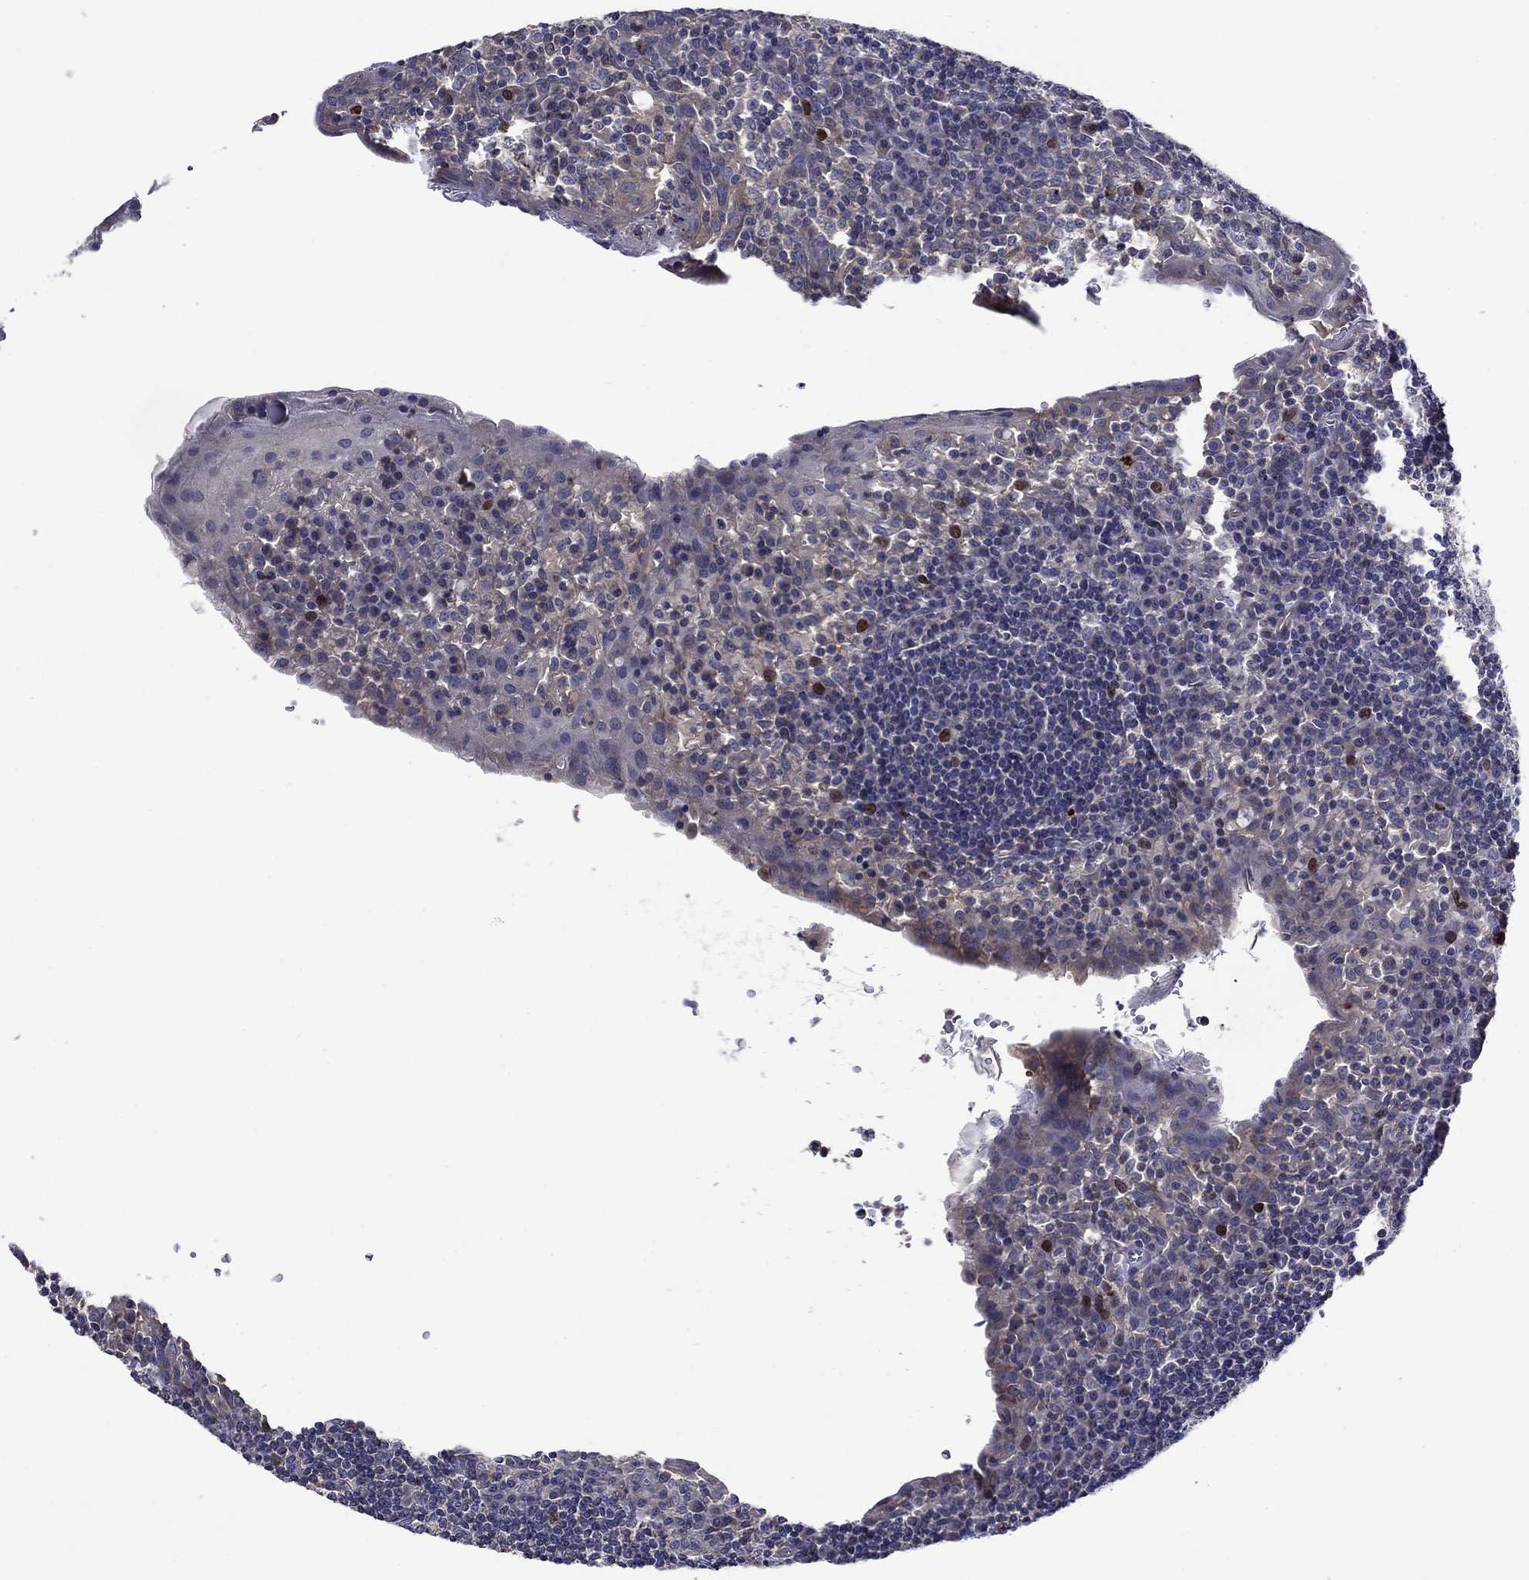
{"staining": {"intensity": "strong", "quantity": "<25%", "location": "nuclear"}, "tissue": "tonsil", "cell_type": "Germinal center cells", "image_type": "normal", "snomed": [{"axis": "morphology", "description": "Normal tissue, NOS"}, {"axis": "topography", "description": "Tonsil"}], "caption": "Strong nuclear positivity is identified in approximately <25% of germinal center cells in benign tonsil.", "gene": "KIF22", "patient": {"sex": "female", "age": 13}}